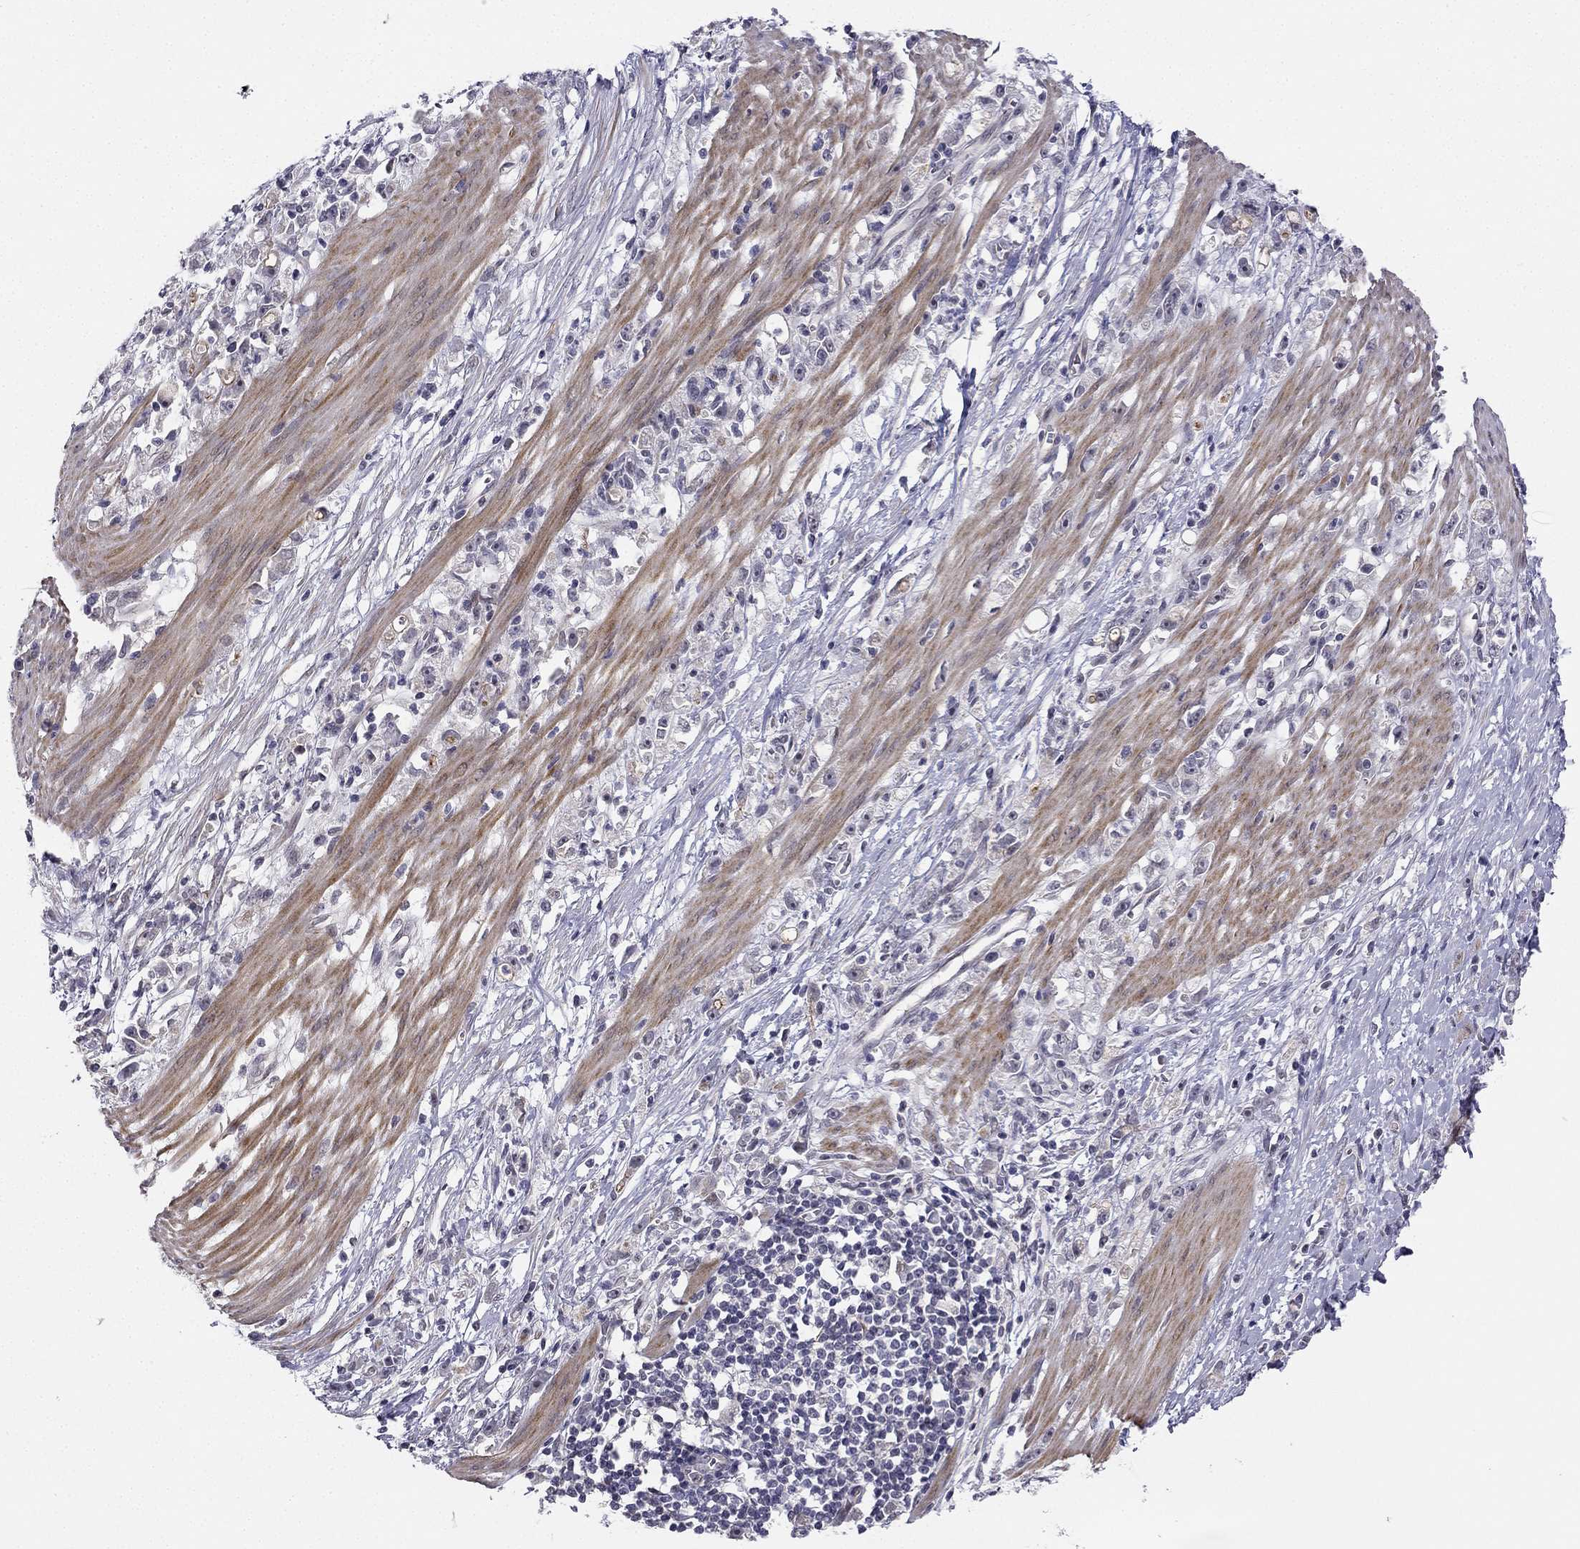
{"staining": {"intensity": "negative", "quantity": "none", "location": "none"}, "tissue": "stomach cancer", "cell_type": "Tumor cells", "image_type": "cancer", "snomed": [{"axis": "morphology", "description": "Adenocarcinoma, NOS"}, {"axis": "topography", "description": "Stomach"}], "caption": "Immunohistochemical staining of human stomach adenocarcinoma reveals no significant expression in tumor cells. The staining was performed using DAB (3,3'-diaminobenzidine) to visualize the protein expression in brown, while the nuclei were stained in blue with hematoxylin (Magnification: 20x).", "gene": "CHST8", "patient": {"sex": "female", "age": 59}}